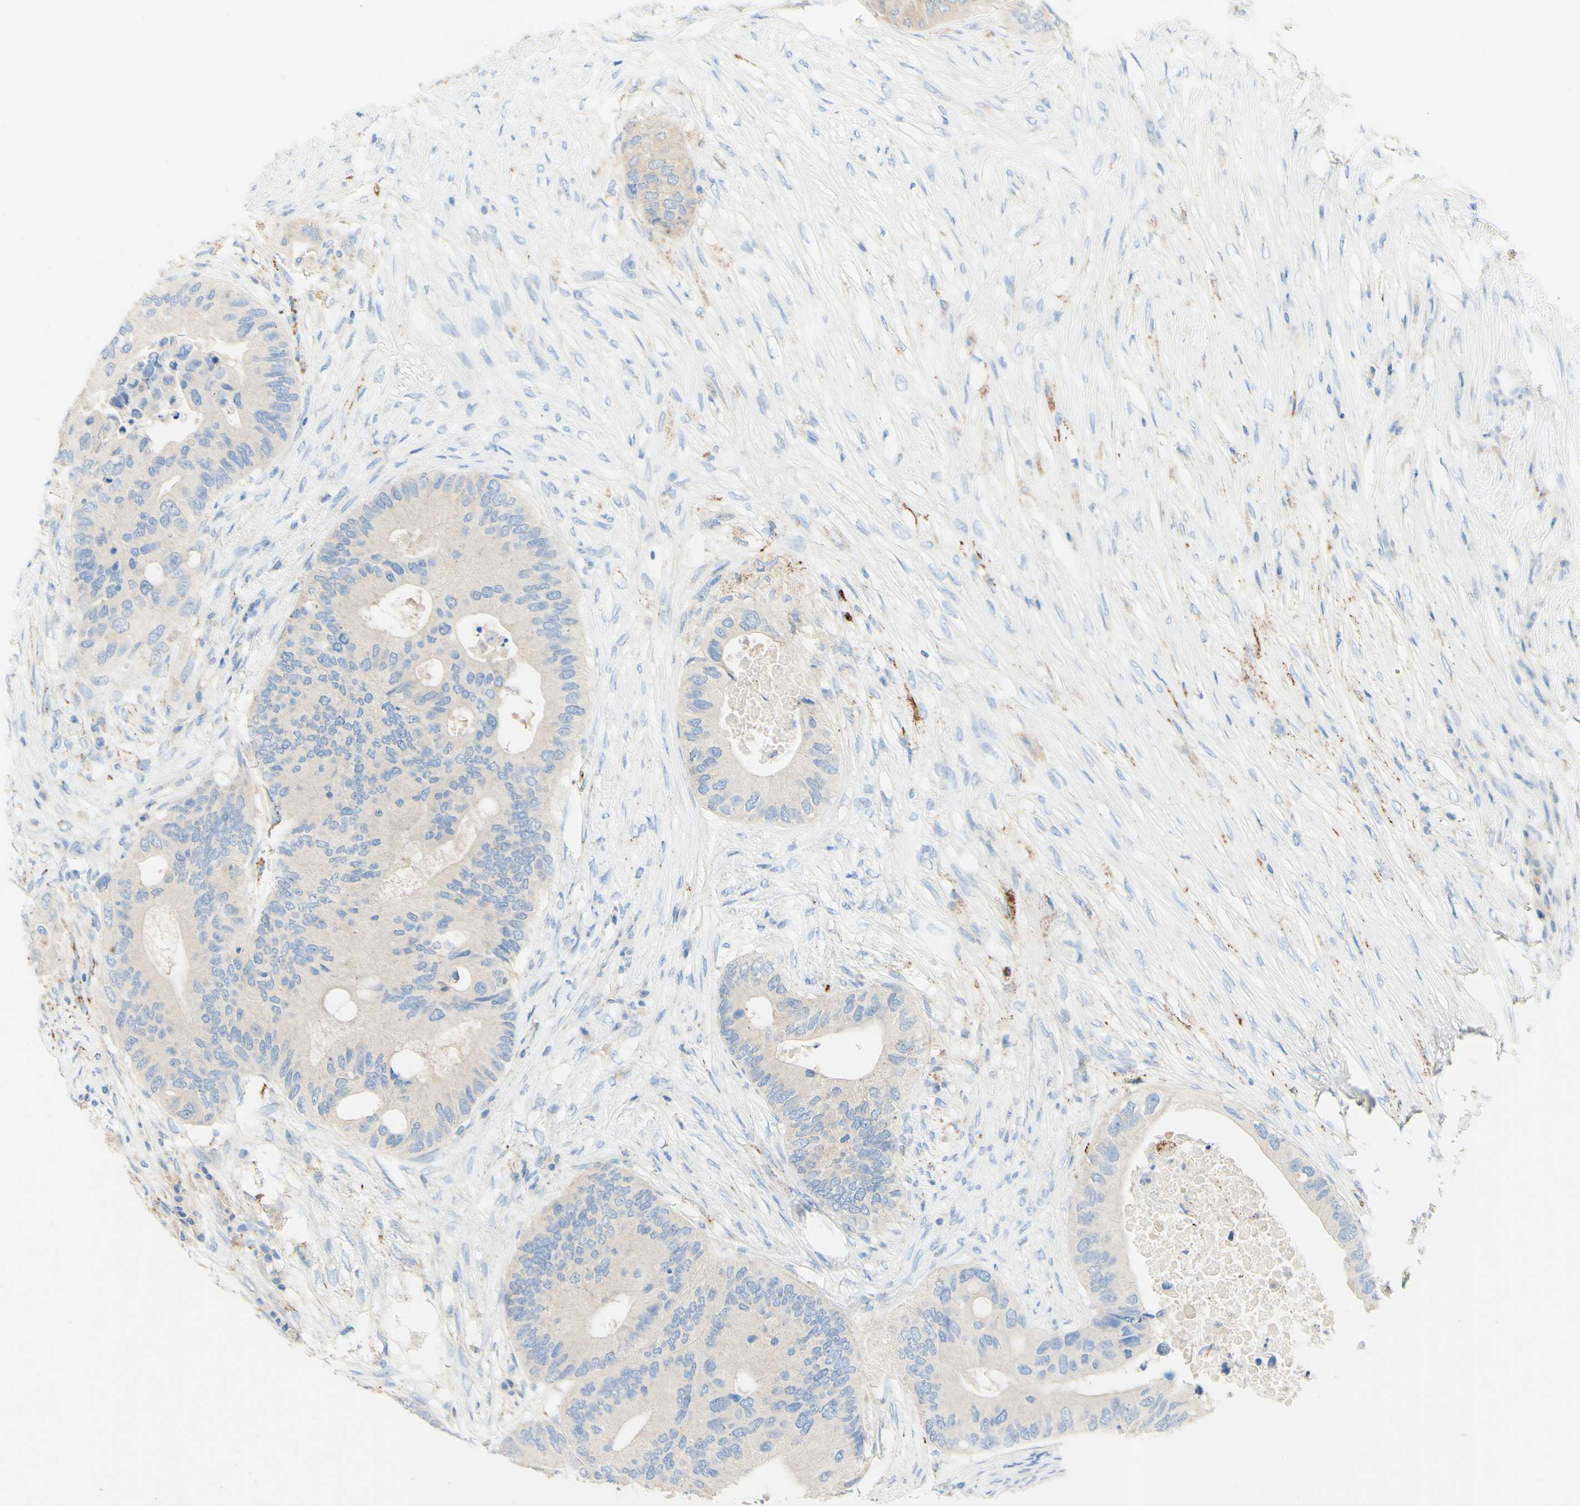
{"staining": {"intensity": "weak", "quantity": "25%-75%", "location": "cytoplasmic/membranous"}, "tissue": "colorectal cancer", "cell_type": "Tumor cells", "image_type": "cancer", "snomed": [{"axis": "morphology", "description": "Adenocarcinoma, NOS"}, {"axis": "topography", "description": "Colon"}], "caption": "Immunohistochemistry photomicrograph of neoplastic tissue: human colorectal cancer stained using IHC shows low levels of weak protein expression localized specifically in the cytoplasmic/membranous of tumor cells, appearing as a cytoplasmic/membranous brown color.", "gene": "FGF4", "patient": {"sex": "male", "age": 71}}